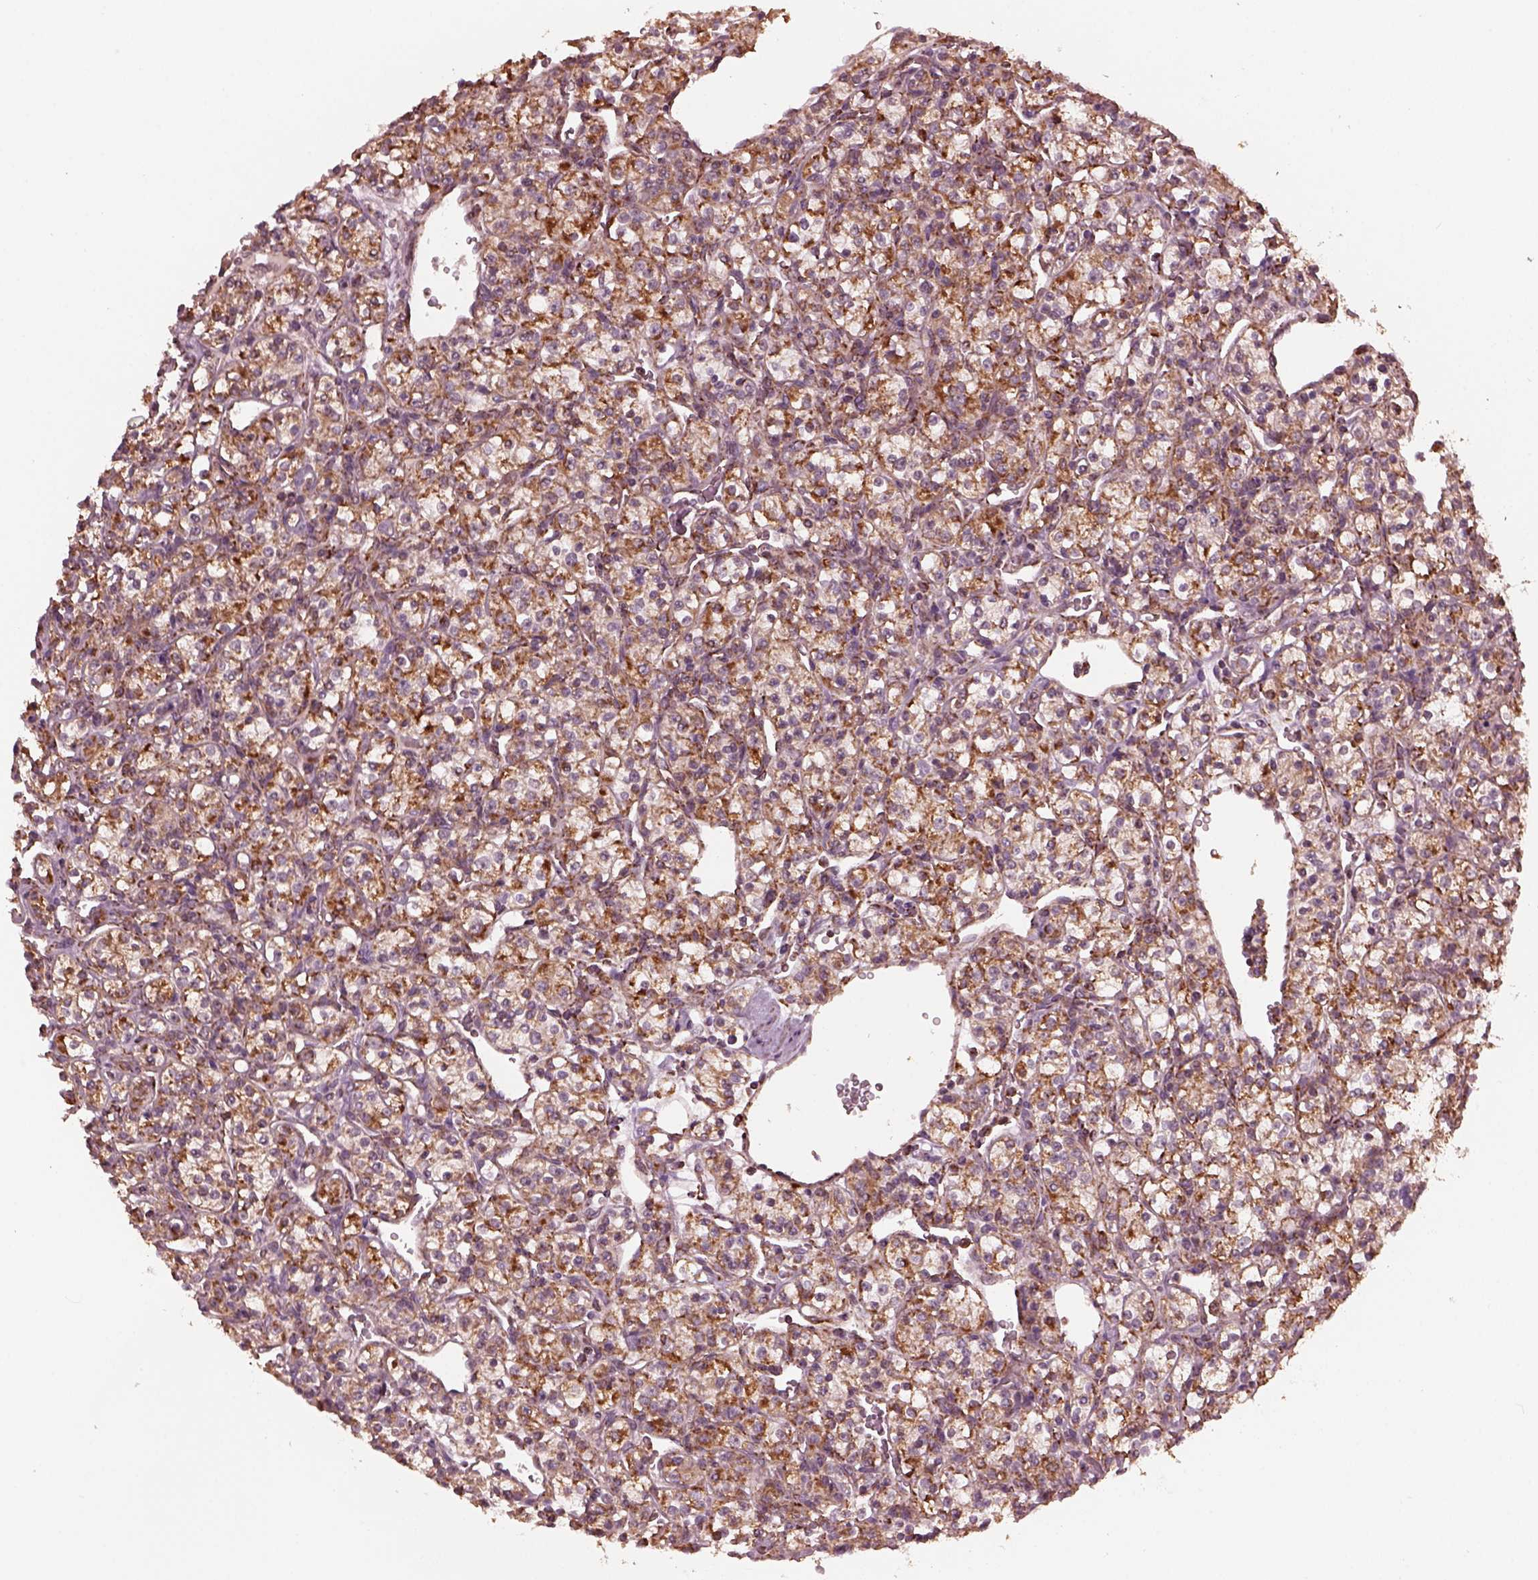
{"staining": {"intensity": "moderate", "quantity": "25%-75%", "location": "cytoplasmic/membranous"}, "tissue": "renal cancer", "cell_type": "Tumor cells", "image_type": "cancer", "snomed": [{"axis": "morphology", "description": "Adenocarcinoma, NOS"}, {"axis": "topography", "description": "Kidney"}], "caption": "Immunohistochemistry (IHC) staining of renal cancer (adenocarcinoma), which reveals medium levels of moderate cytoplasmic/membranous positivity in approximately 25%-75% of tumor cells indicating moderate cytoplasmic/membranous protein expression. The staining was performed using DAB (brown) for protein detection and nuclei were counterstained in hematoxylin (blue).", "gene": "NDUFB10", "patient": {"sex": "male", "age": 77}}